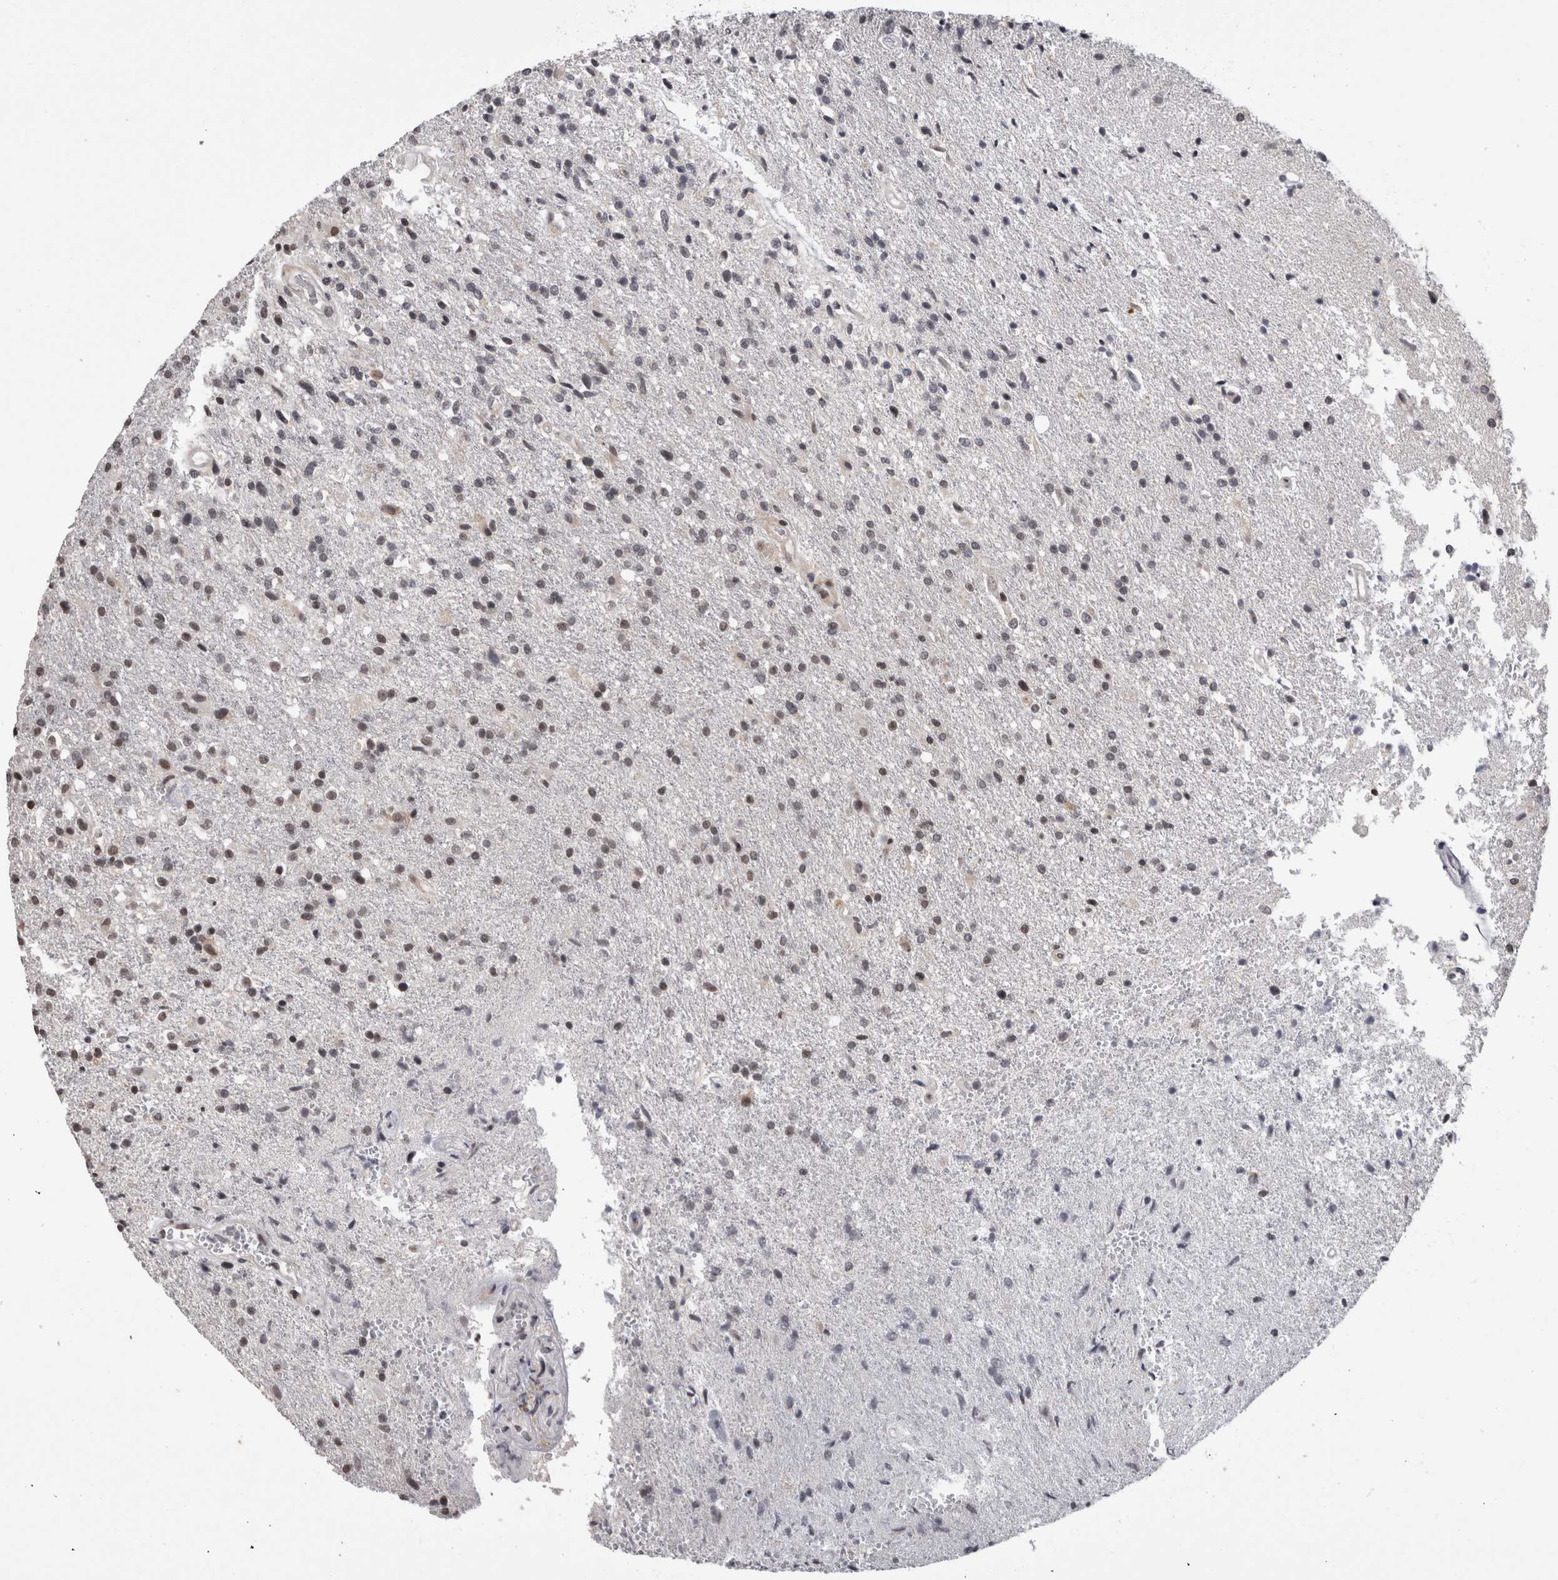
{"staining": {"intensity": "weak", "quantity": "<25%", "location": "nuclear"}, "tissue": "glioma", "cell_type": "Tumor cells", "image_type": "cancer", "snomed": [{"axis": "morphology", "description": "Glioma, malignant, High grade"}, {"axis": "topography", "description": "Brain"}], "caption": "Immunohistochemical staining of glioma demonstrates no significant staining in tumor cells.", "gene": "ZBTB11", "patient": {"sex": "male", "age": 72}}